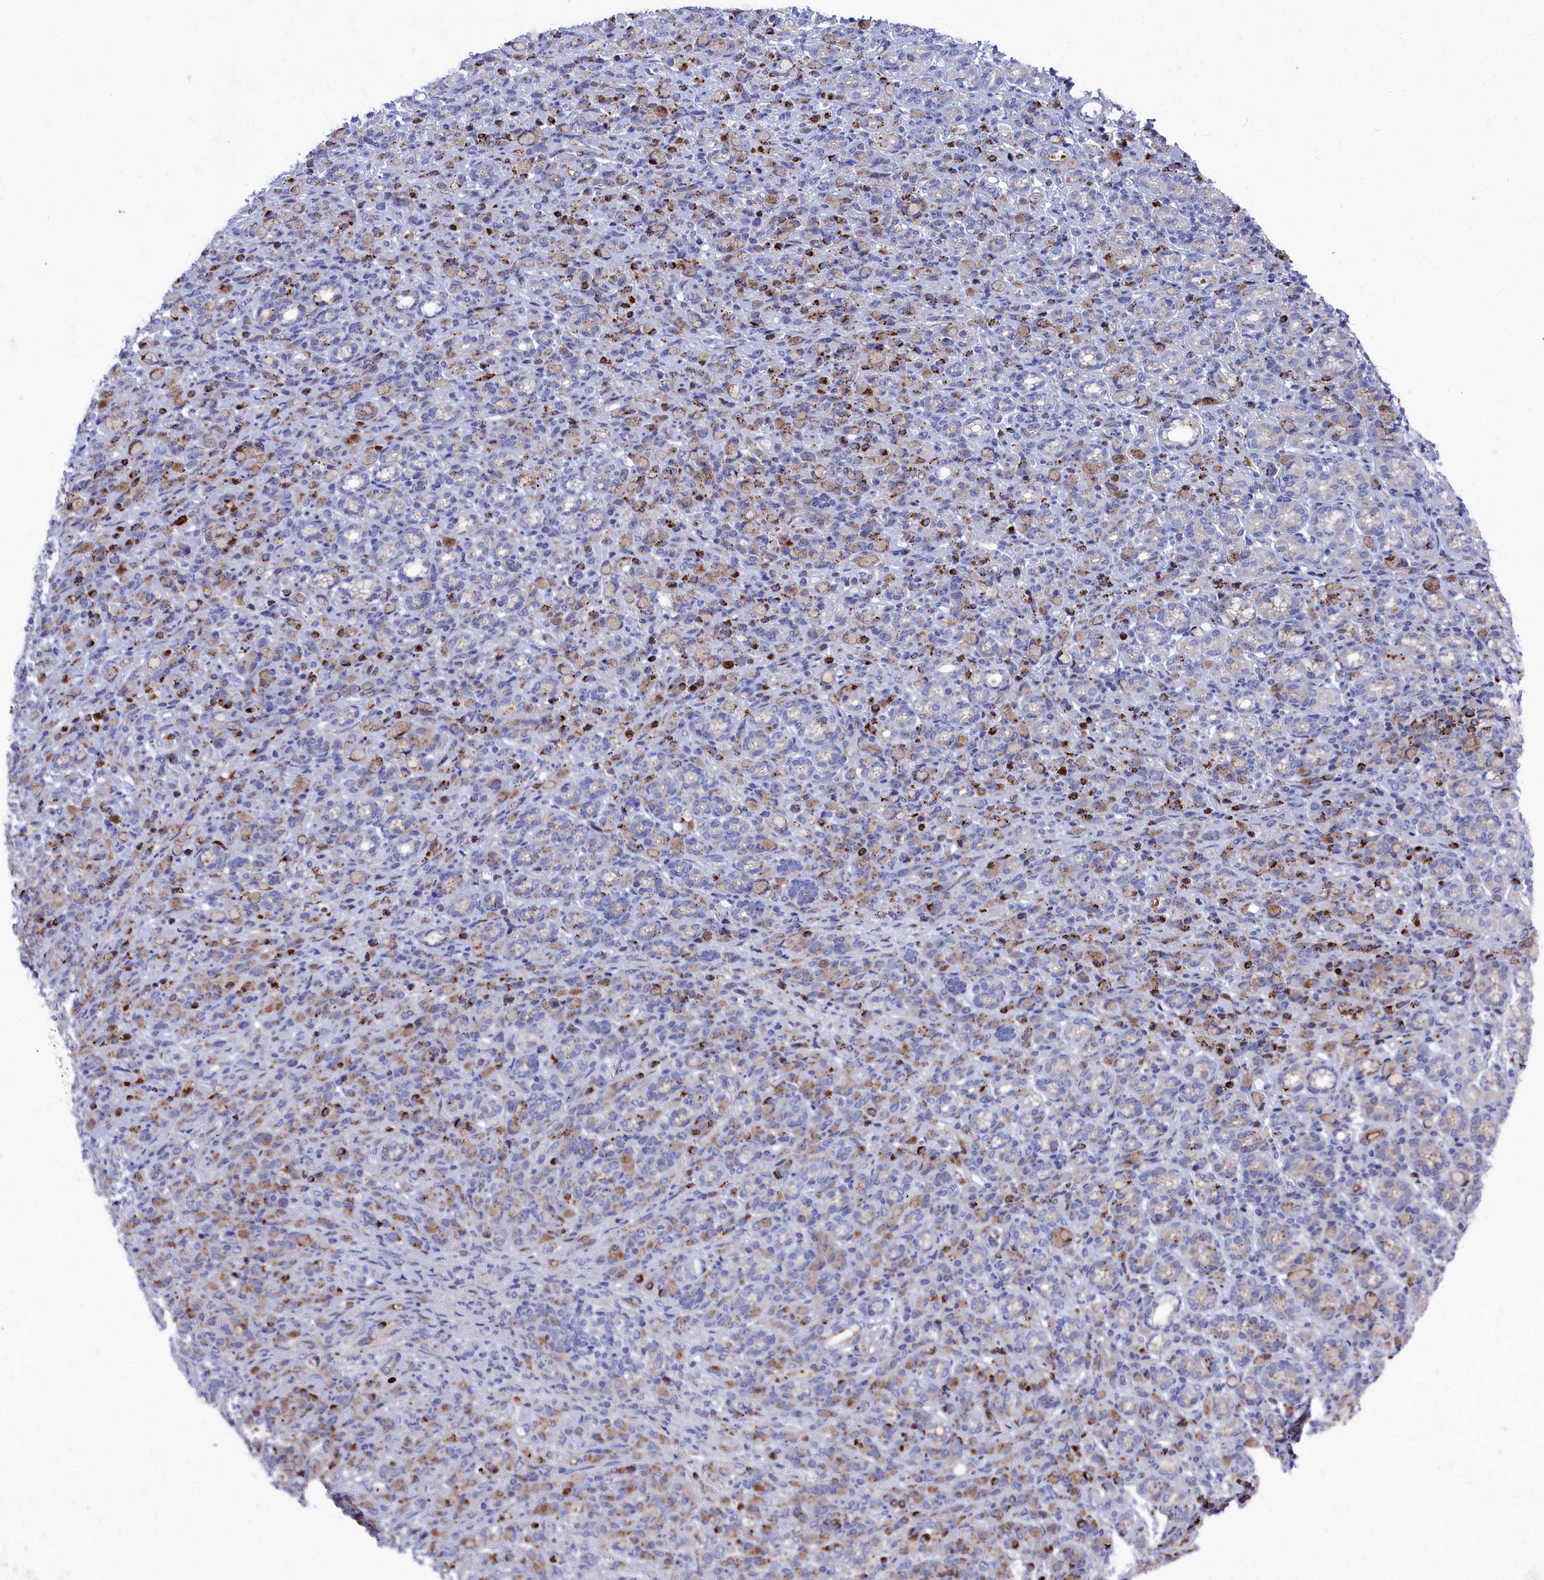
{"staining": {"intensity": "moderate", "quantity": "<25%", "location": "cytoplasmic/membranous"}, "tissue": "stomach cancer", "cell_type": "Tumor cells", "image_type": "cancer", "snomed": [{"axis": "morphology", "description": "Adenocarcinoma, NOS"}, {"axis": "topography", "description": "Stomach"}], "caption": "Moderate cytoplasmic/membranous protein staining is present in approximately <25% of tumor cells in adenocarcinoma (stomach). (brown staining indicates protein expression, while blue staining denotes nuclei).", "gene": "NUDT7", "patient": {"sex": "female", "age": 79}}